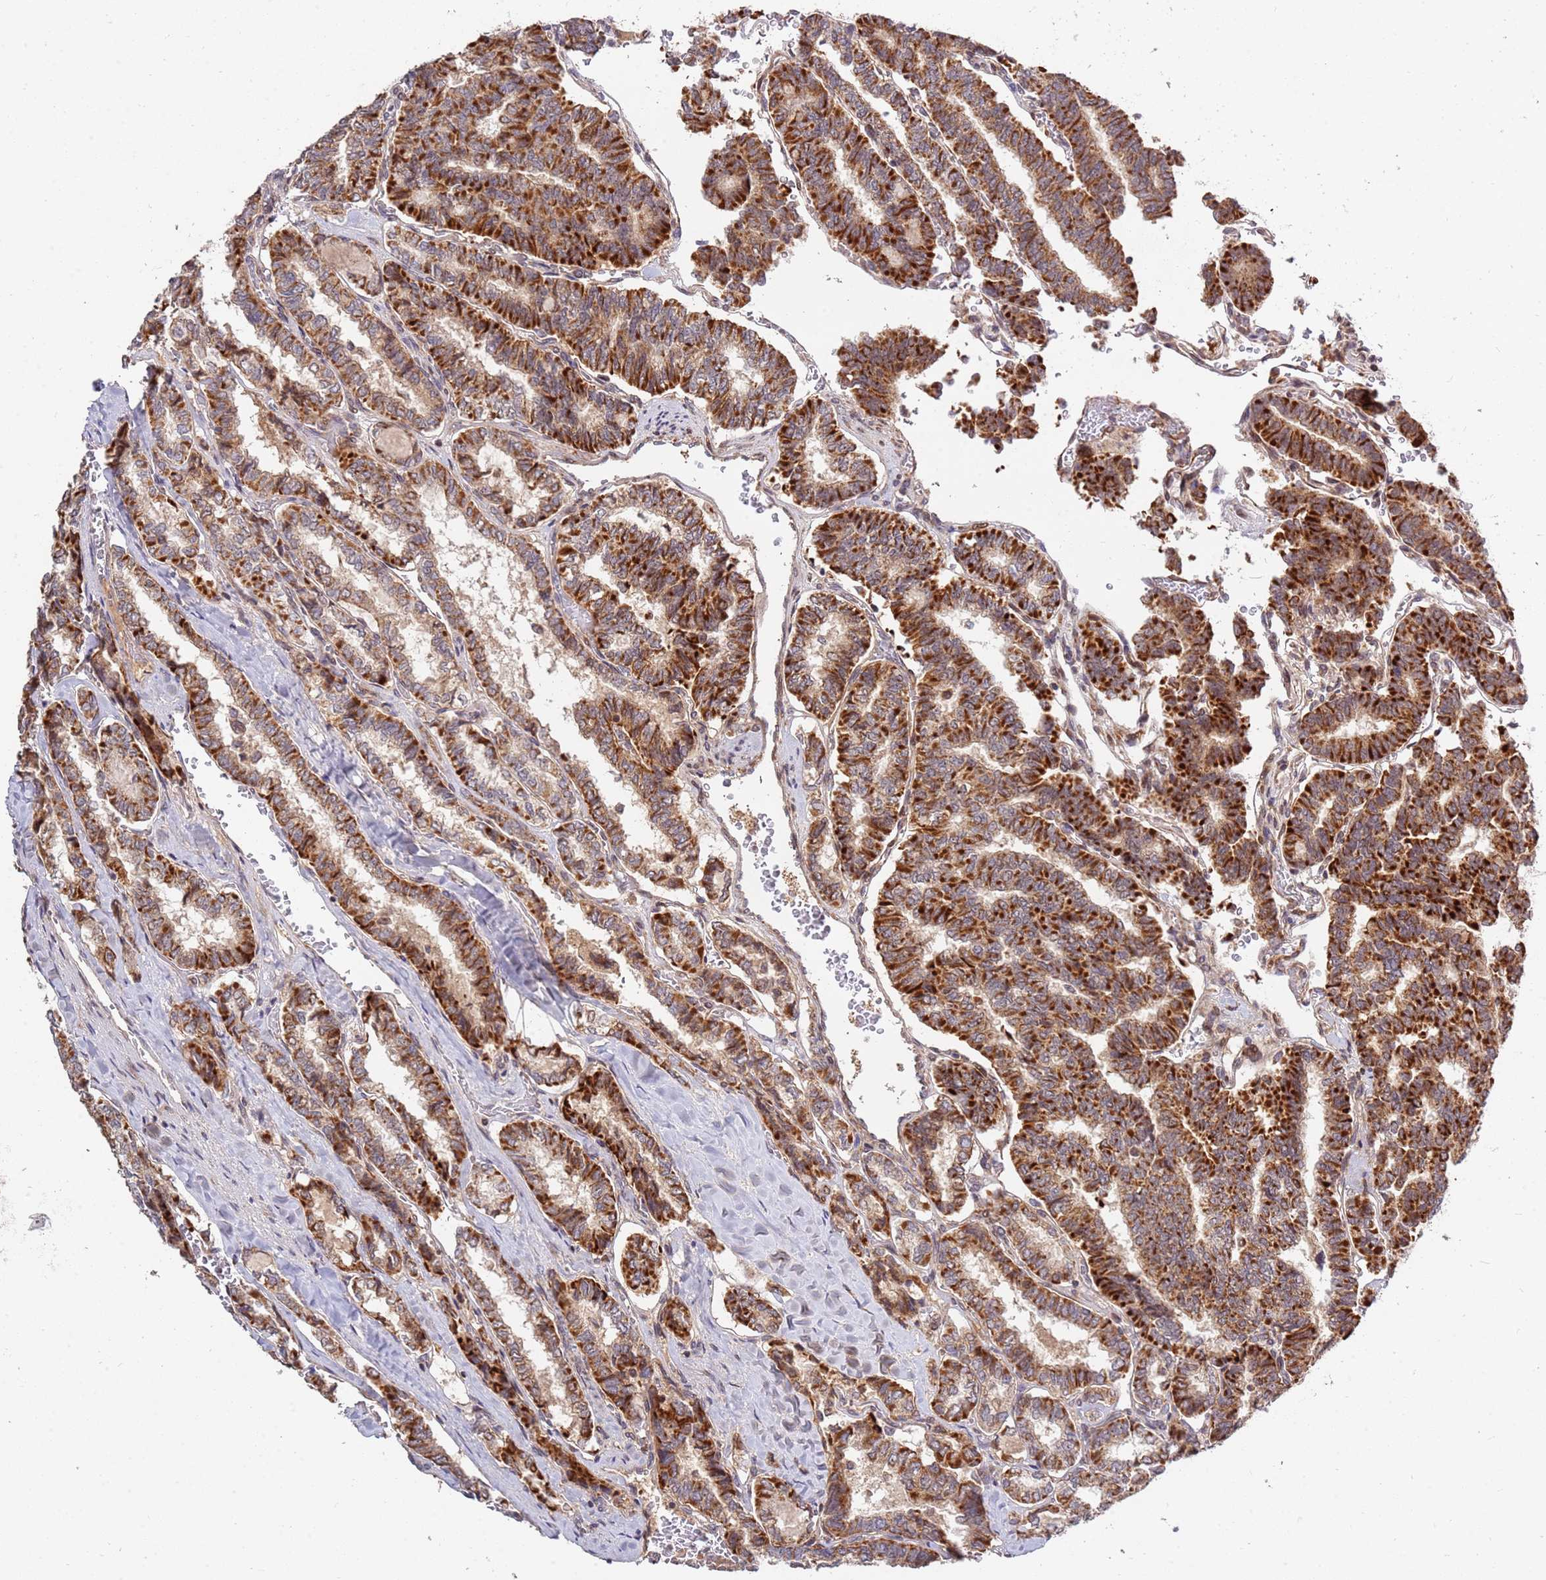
{"staining": {"intensity": "strong", "quantity": ">75%", "location": "cytoplasmic/membranous"}, "tissue": "thyroid cancer", "cell_type": "Tumor cells", "image_type": "cancer", "snomed": [{"axis": "morphology", "description": "Papillary adenocarcinoma, NOS"}, {"axis": "topography", "description": "Thyroid gland"}], "caption": "Protein expression analysis of human thyroid cancer reveals strong cytoplasmic/membranous positivity in approximately >75% of tumor cells. The protein is shown in brown color, while the nuclei are stained blue.", "gene": "KIF25", "patient": {"sex": "female", "age": 35}}